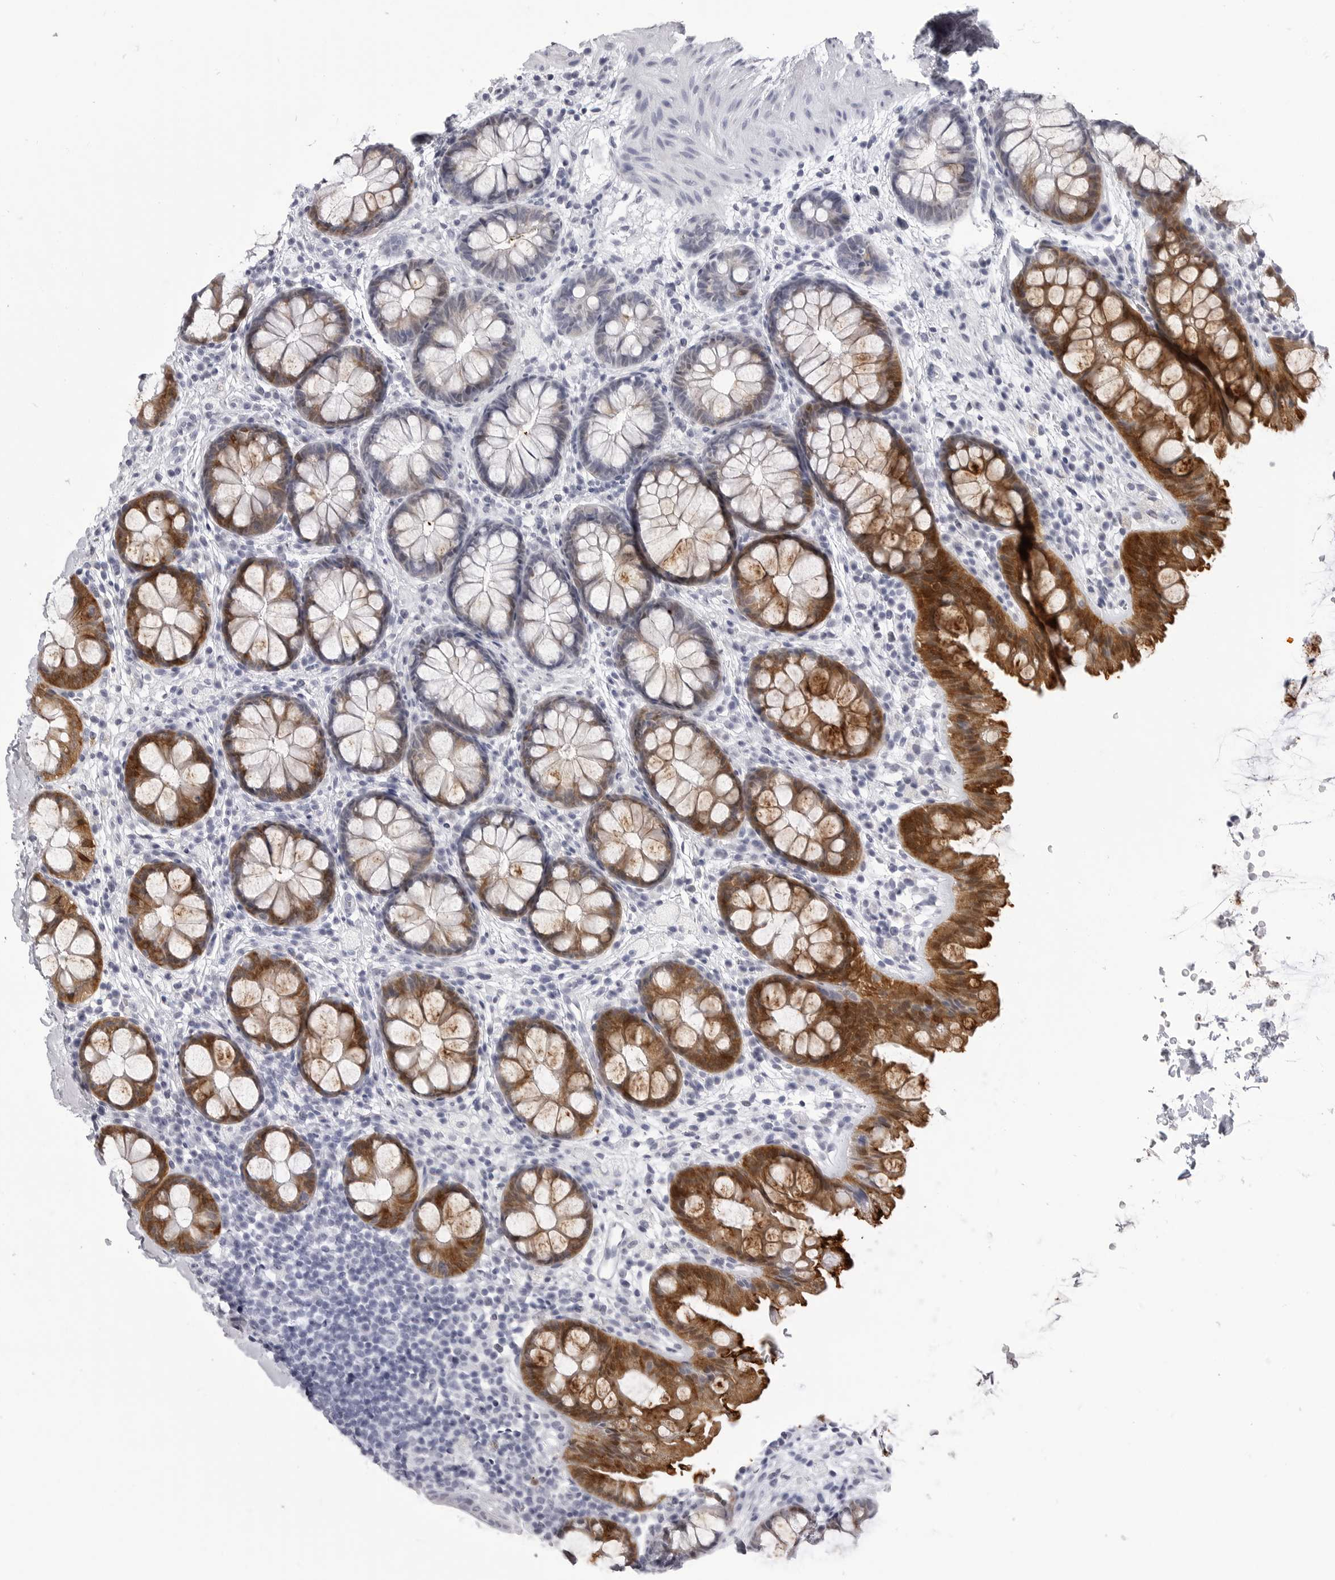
{"staining": {"intensity": "negative", "quantity": "none", "location": "none"}, "tissue": "colon", "cell_type": "Endothelial cells", "image_type": "normal", "snomed": [{"axis": "morphology", "description": "Normal tissue, NOS"}, {"axis": "topography", "description": "Colon"}], "caption": "Immunohistochemistry image of benign colon: human colon stained with DAB (3,3'-diaminobenzidine) exhibits no significant protein staining in endothelial cells. The staining is performed using DAB brown chromogen with nuclei counter-stained in using hematoxylin.", "gene": "LGALS4", "patient": {"sex": "female", "age": 62}}